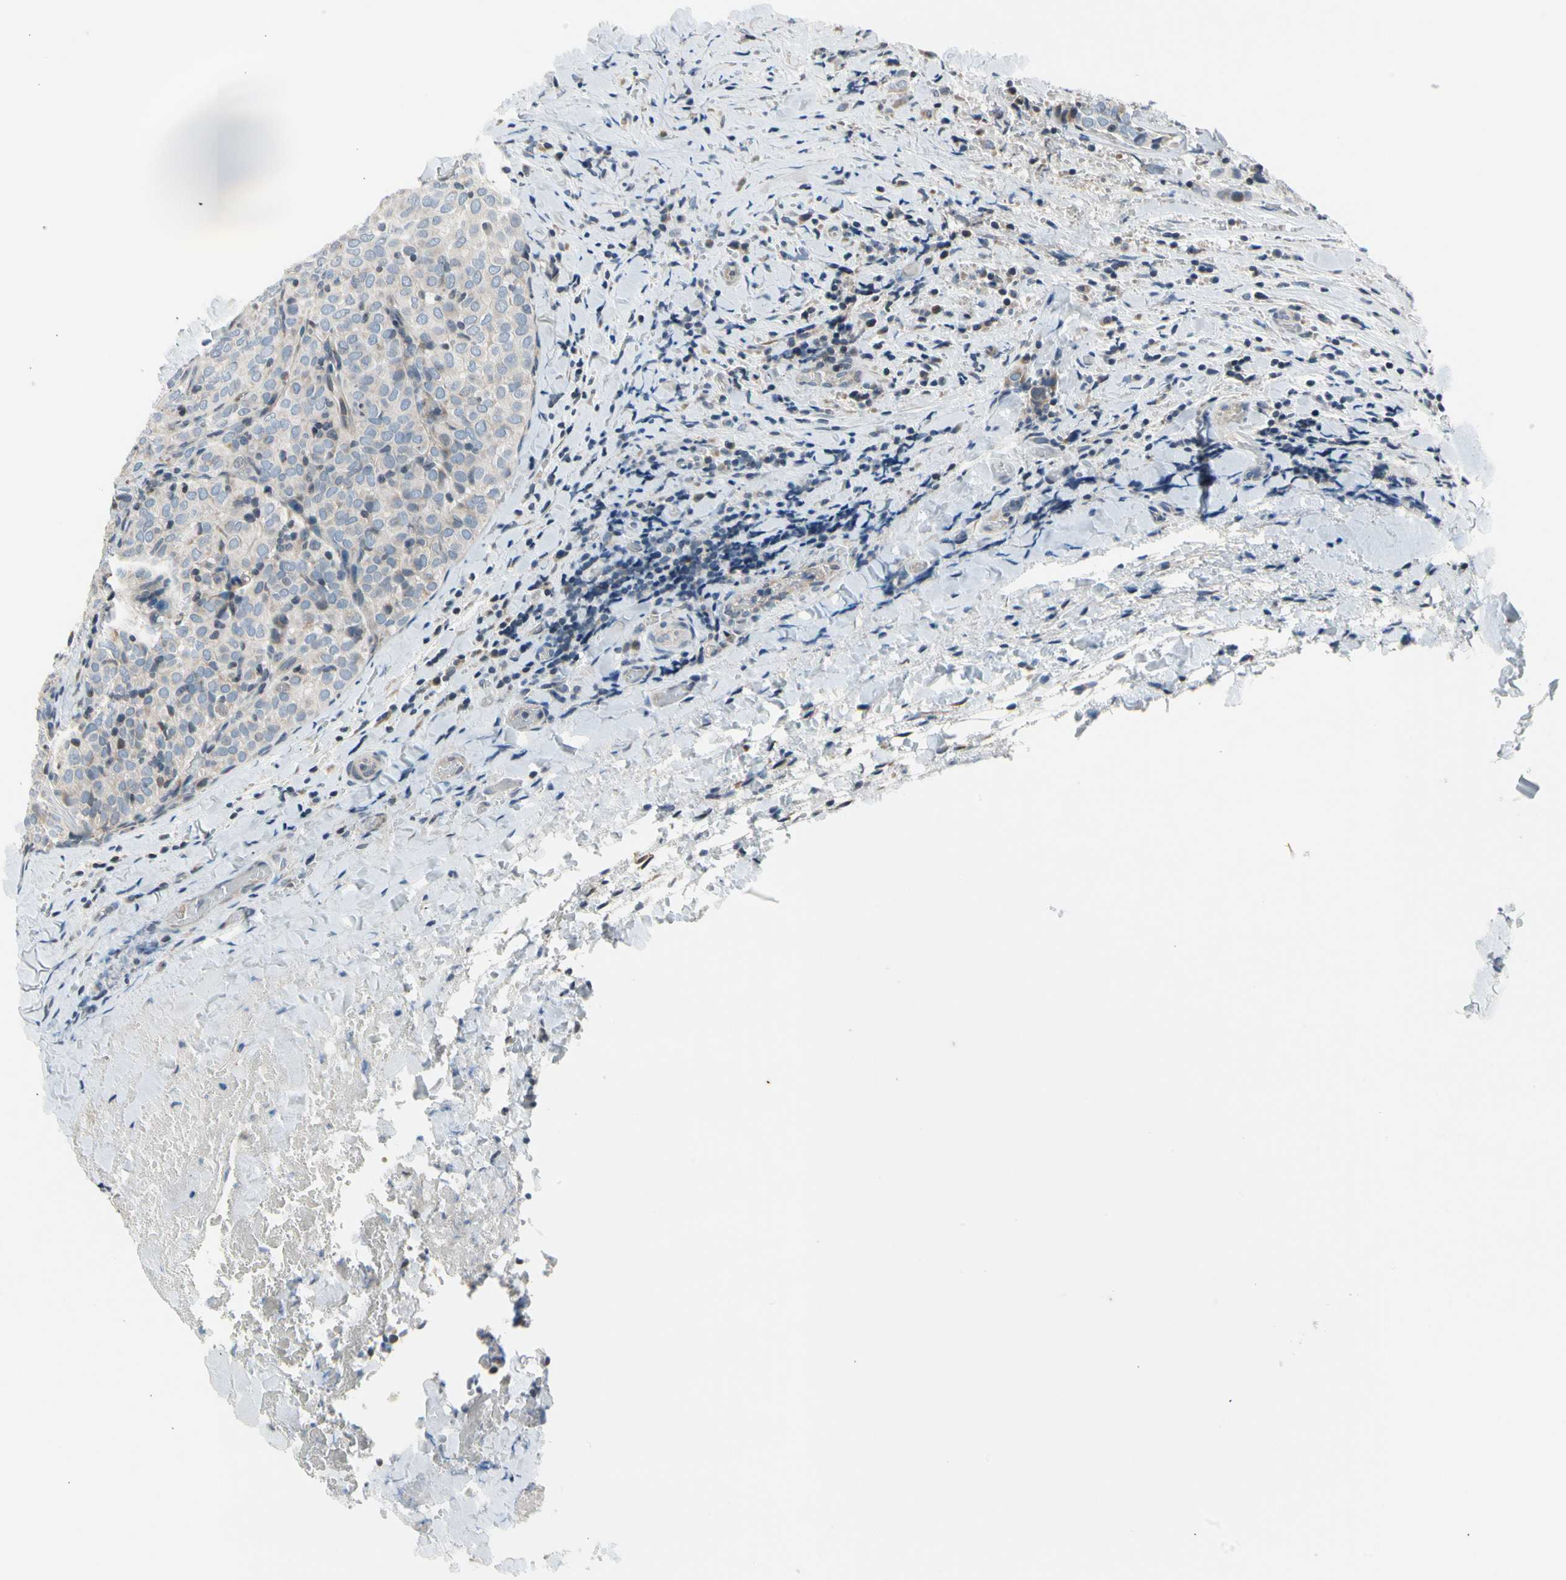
{"staining": {"intensity": "negative", "quantity": "none", "location": "none"}, "tissue": "thyroid cancer", "cell_type": "Tumor cells", "image_type": "cancer", "snomed": [{"axis": "morphology", "description": "Normal tissue, NOS"}, {"axis": "morphology", "description": "Papillary adenocarcinoma, NOS"}, {"axis": "topography", "description": "Thyroid gland"}], "caption": "IHC photomicrograph of human papillary adenocarcinoma (thyroid) stained for a protein (brown), which demonstrates no positivity in tumor cells. (Brightfield microscopy of DAB immunohistochemistry (IHC) at high magnification).", "gene": "SOX30", "patient": {"sex": "female", "age": 30}}